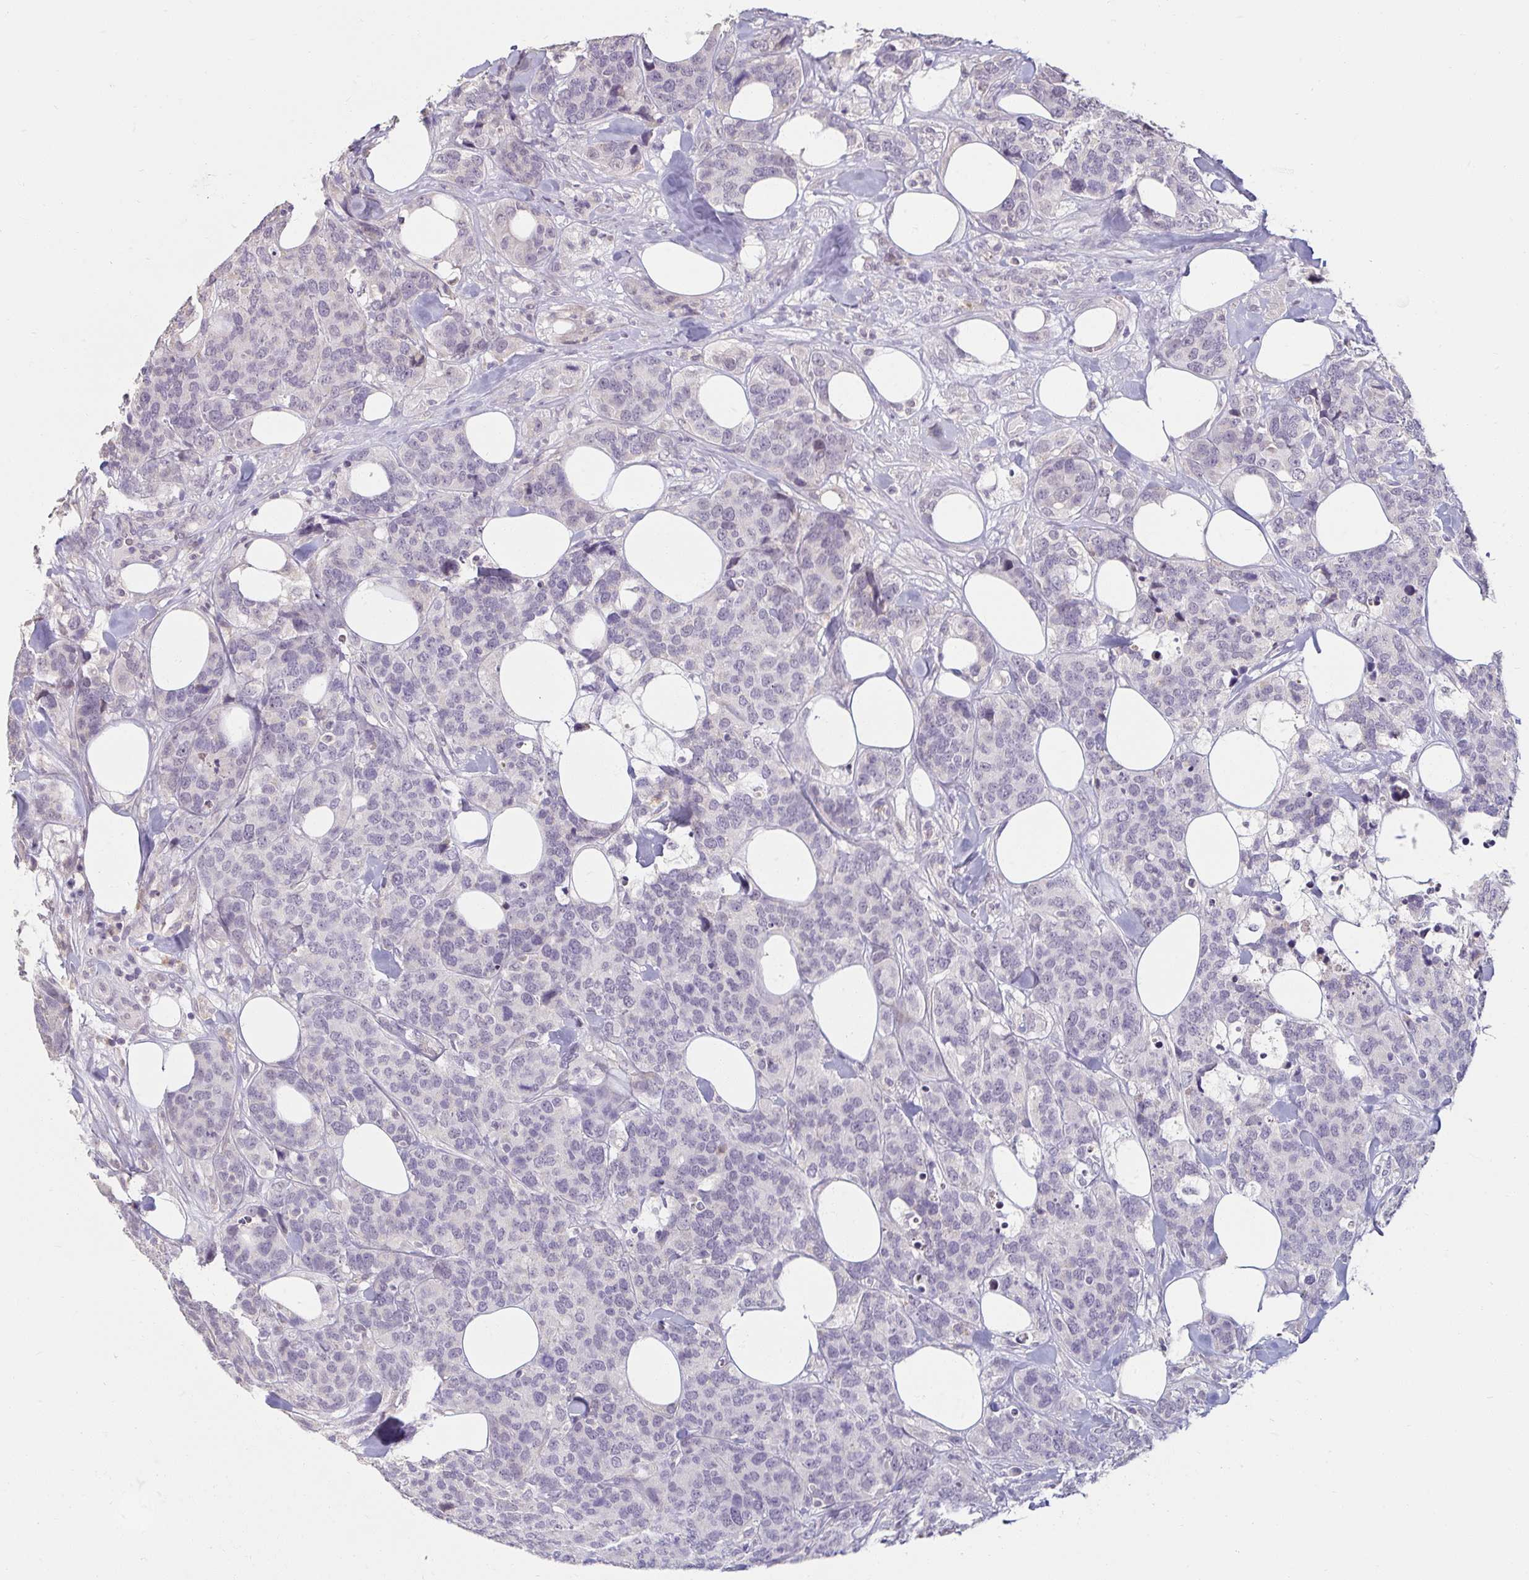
{"staining": {"intensity": "negative", "quantity": "none", "location": "none"}, "tissue": "breast cancer", "cell_type": "Tumor cells", "image_type": "cancer", "snomed": [{"axis": "morphology", "description": "Lobular carcinoma"}, {"axis": "topography", "description": "Breast"}], "caption": "This is a photomicrograph of IHC staining of breast cancer (lobular carcinoma), which shows no positivity in tumor cells.", "gene": "DDN", "patient": {"sex": "female", "age": 59}}